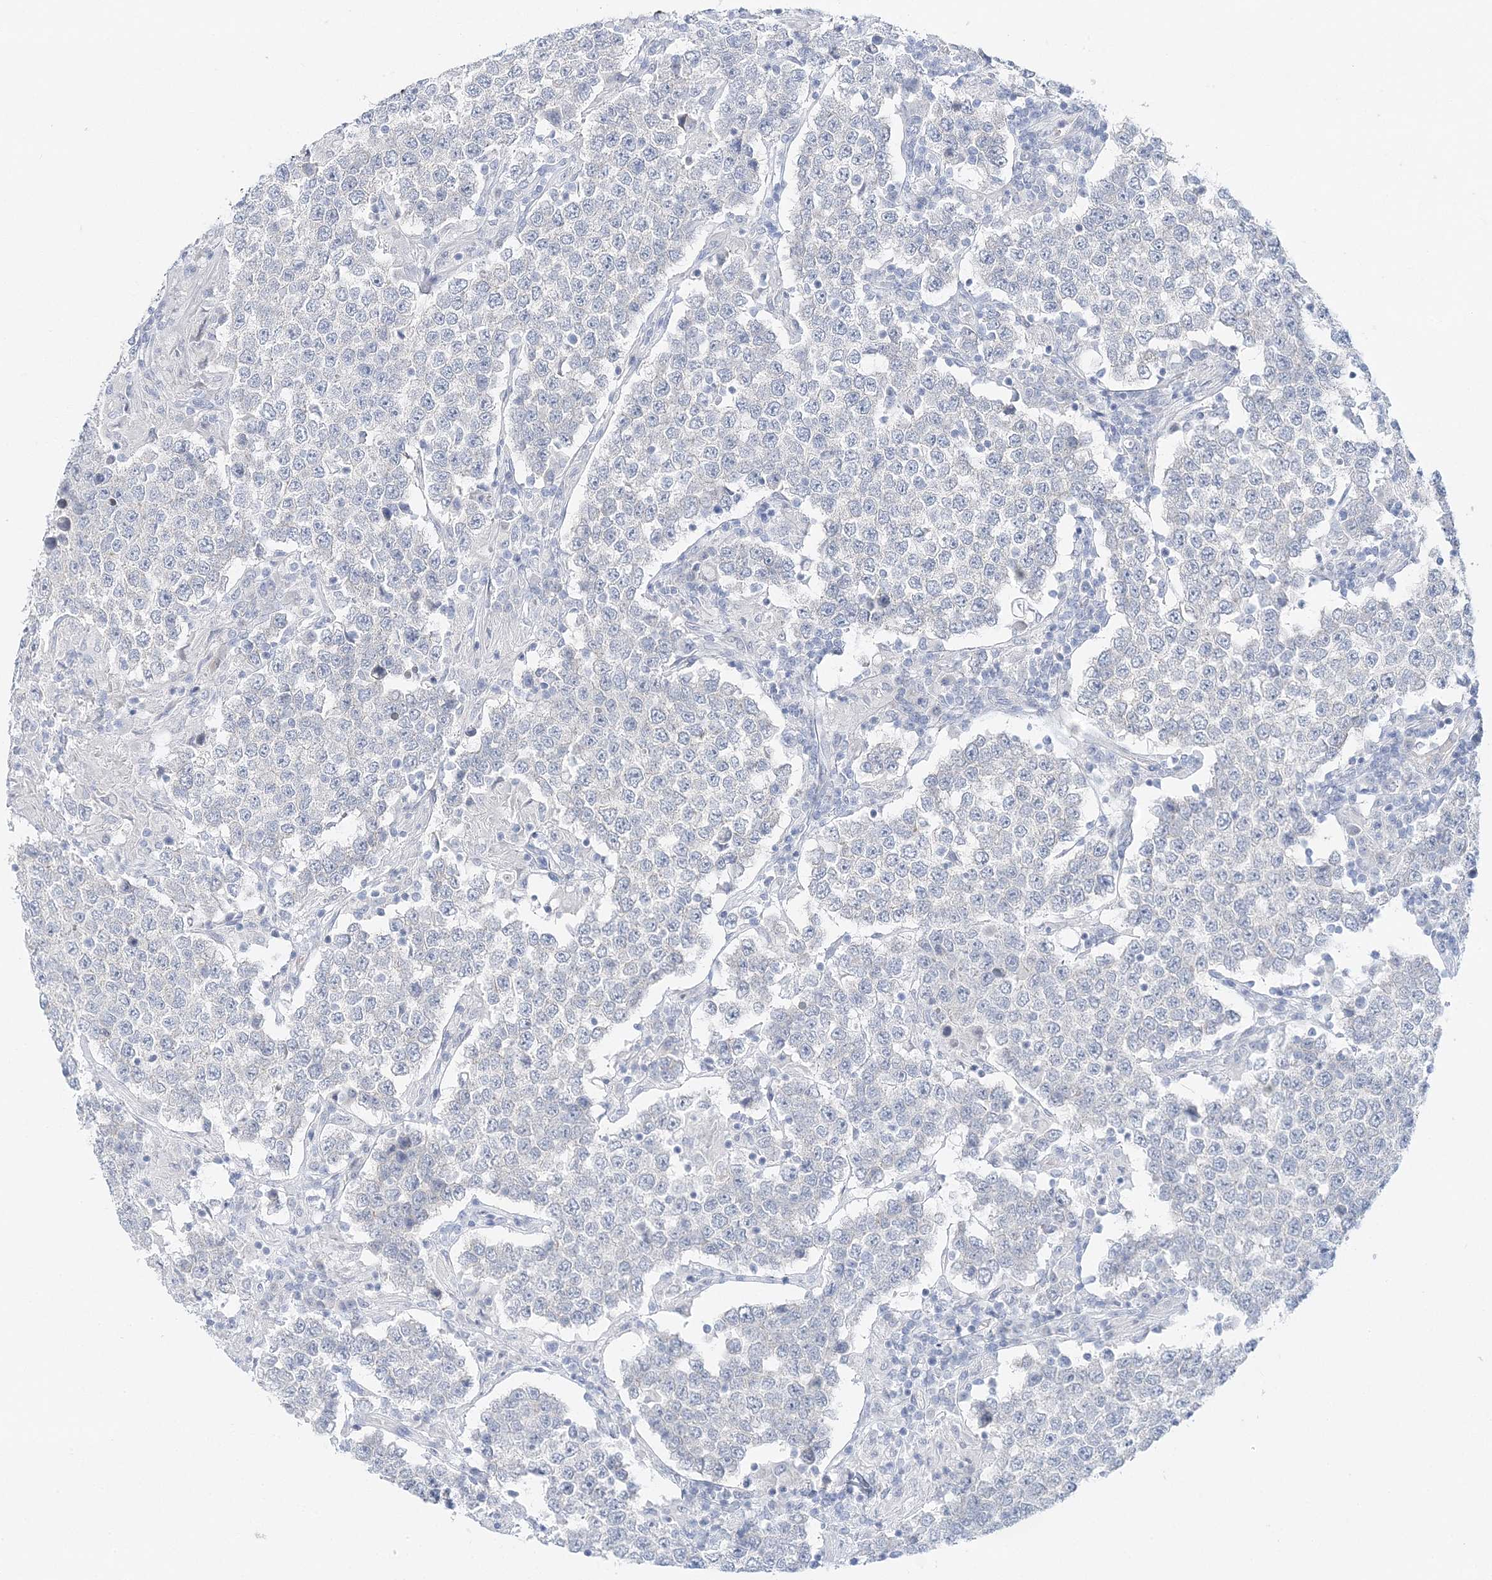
{"staining": {"intensity": "negative", "quantity": "none", "location": "none"}, "tissue": "testis cancer", "cell_type": "Tumor cells", "image_type": "cancer", "snomed": [{"axis": "morphology", "description": "Normal tissue, NOS"}, {"axis": "morphology", "description": "Urothelial carcinoma, High grade"}, {"axis": "morphology", "description": "Seminoma, NOS"}, {"axis": "morphology", "description": "Carcinoma, Embryonal, NOS"}, {"axis": "topography", "description": "Urinary bladder"}, {"axis": "topography", "description": "Testis"}], "caption": "Immunohistochemistry (IHC) of embryonal carcinoma (testis) demonstrates no positivity in tumor cells.", "gene": "VILL", "patient": {"sex": "male", "age": 41}}